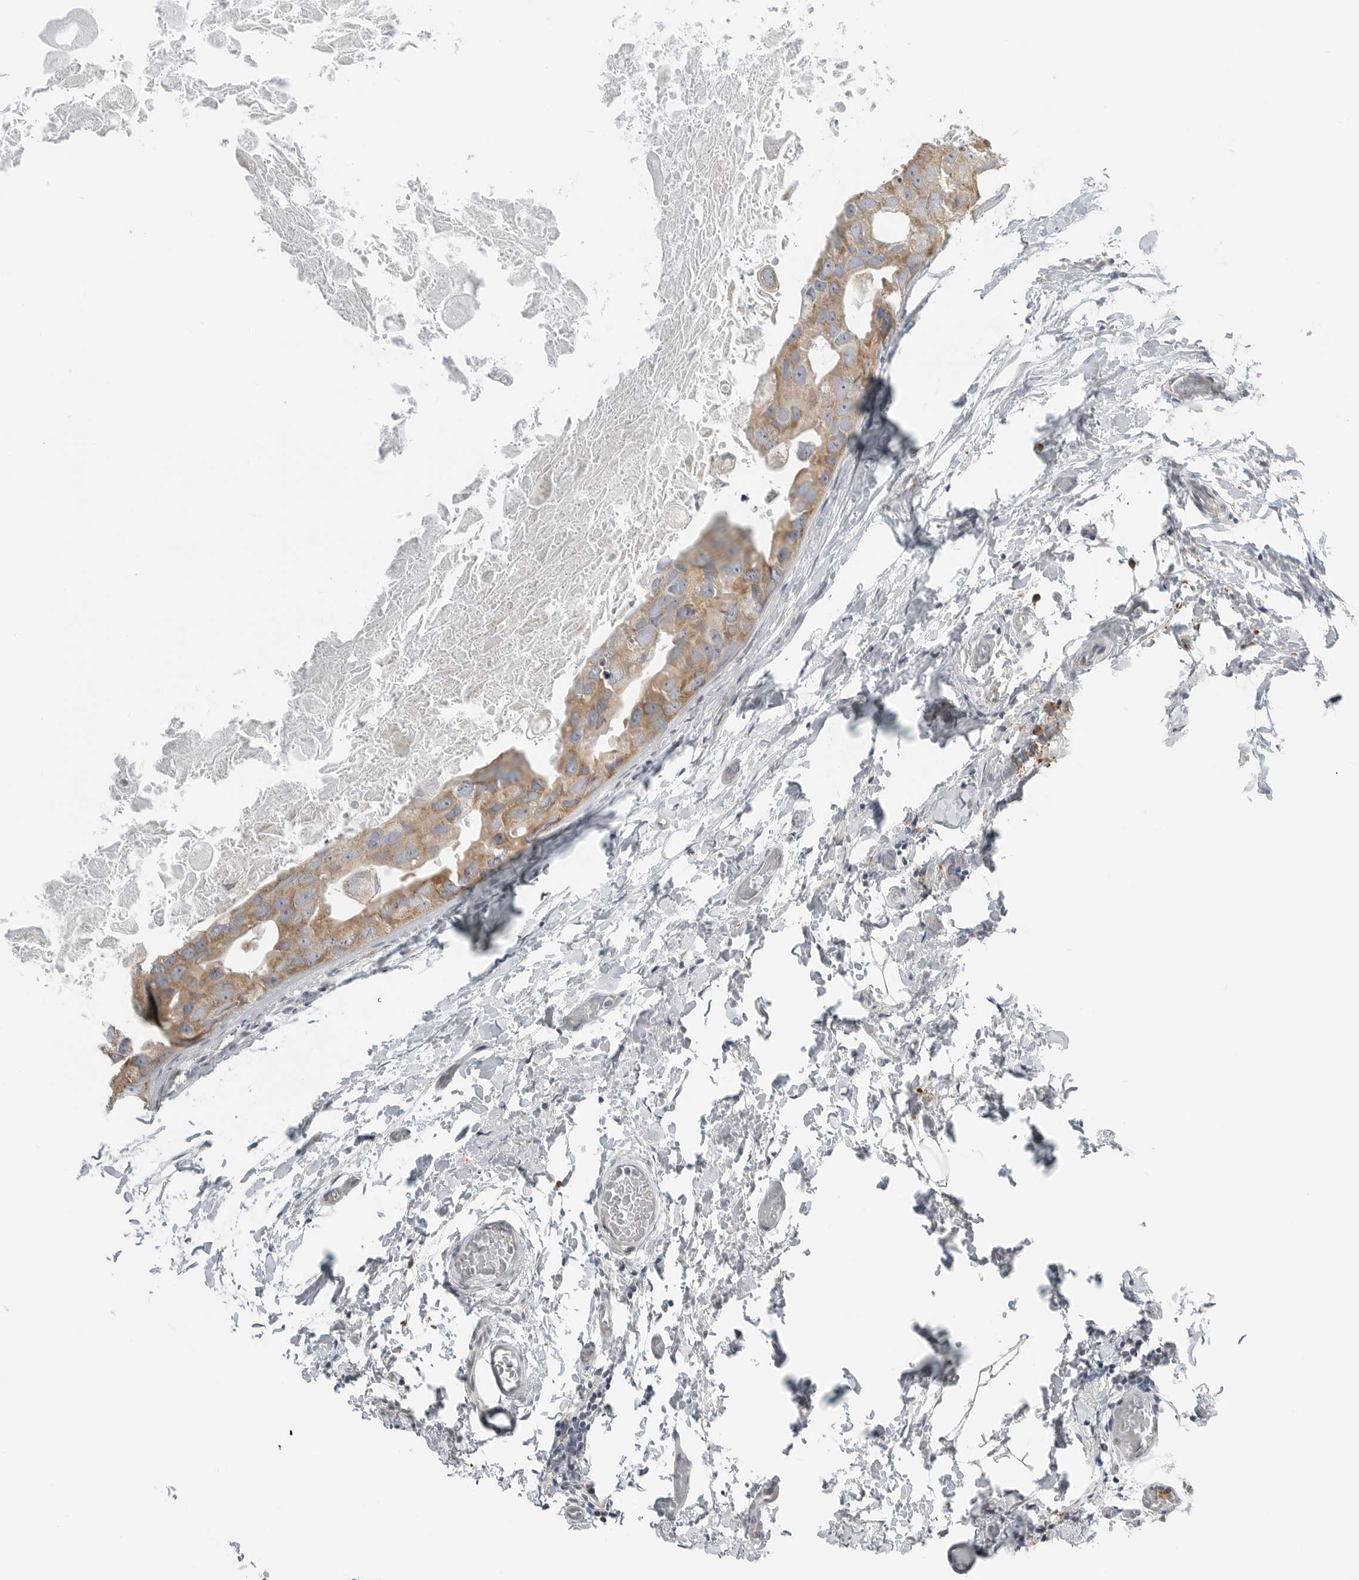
{"staining": {"intensity": "moderate", "quantity": ">75%", "location": "cytoplasmic/membranous"}, "tissue": "breast cancer", "cell_type": "Tumor cells", "image_type": "cancer", "snomed": [{"axis": "morphology", "description": "Duct carcinoma"}, {"axis": "topography", "description": "Breast"}], "caption": "IHC micrograph of breast cancer (infiltrating ductal carcinoma) stained for a protein (brown), which demonstrates medium levels of moderate cytoplasmic/membranous expression in approximately >75% of tumor cells.", "gene": "IL12RB2", "patient": {"sex": "female", "age": 62}}